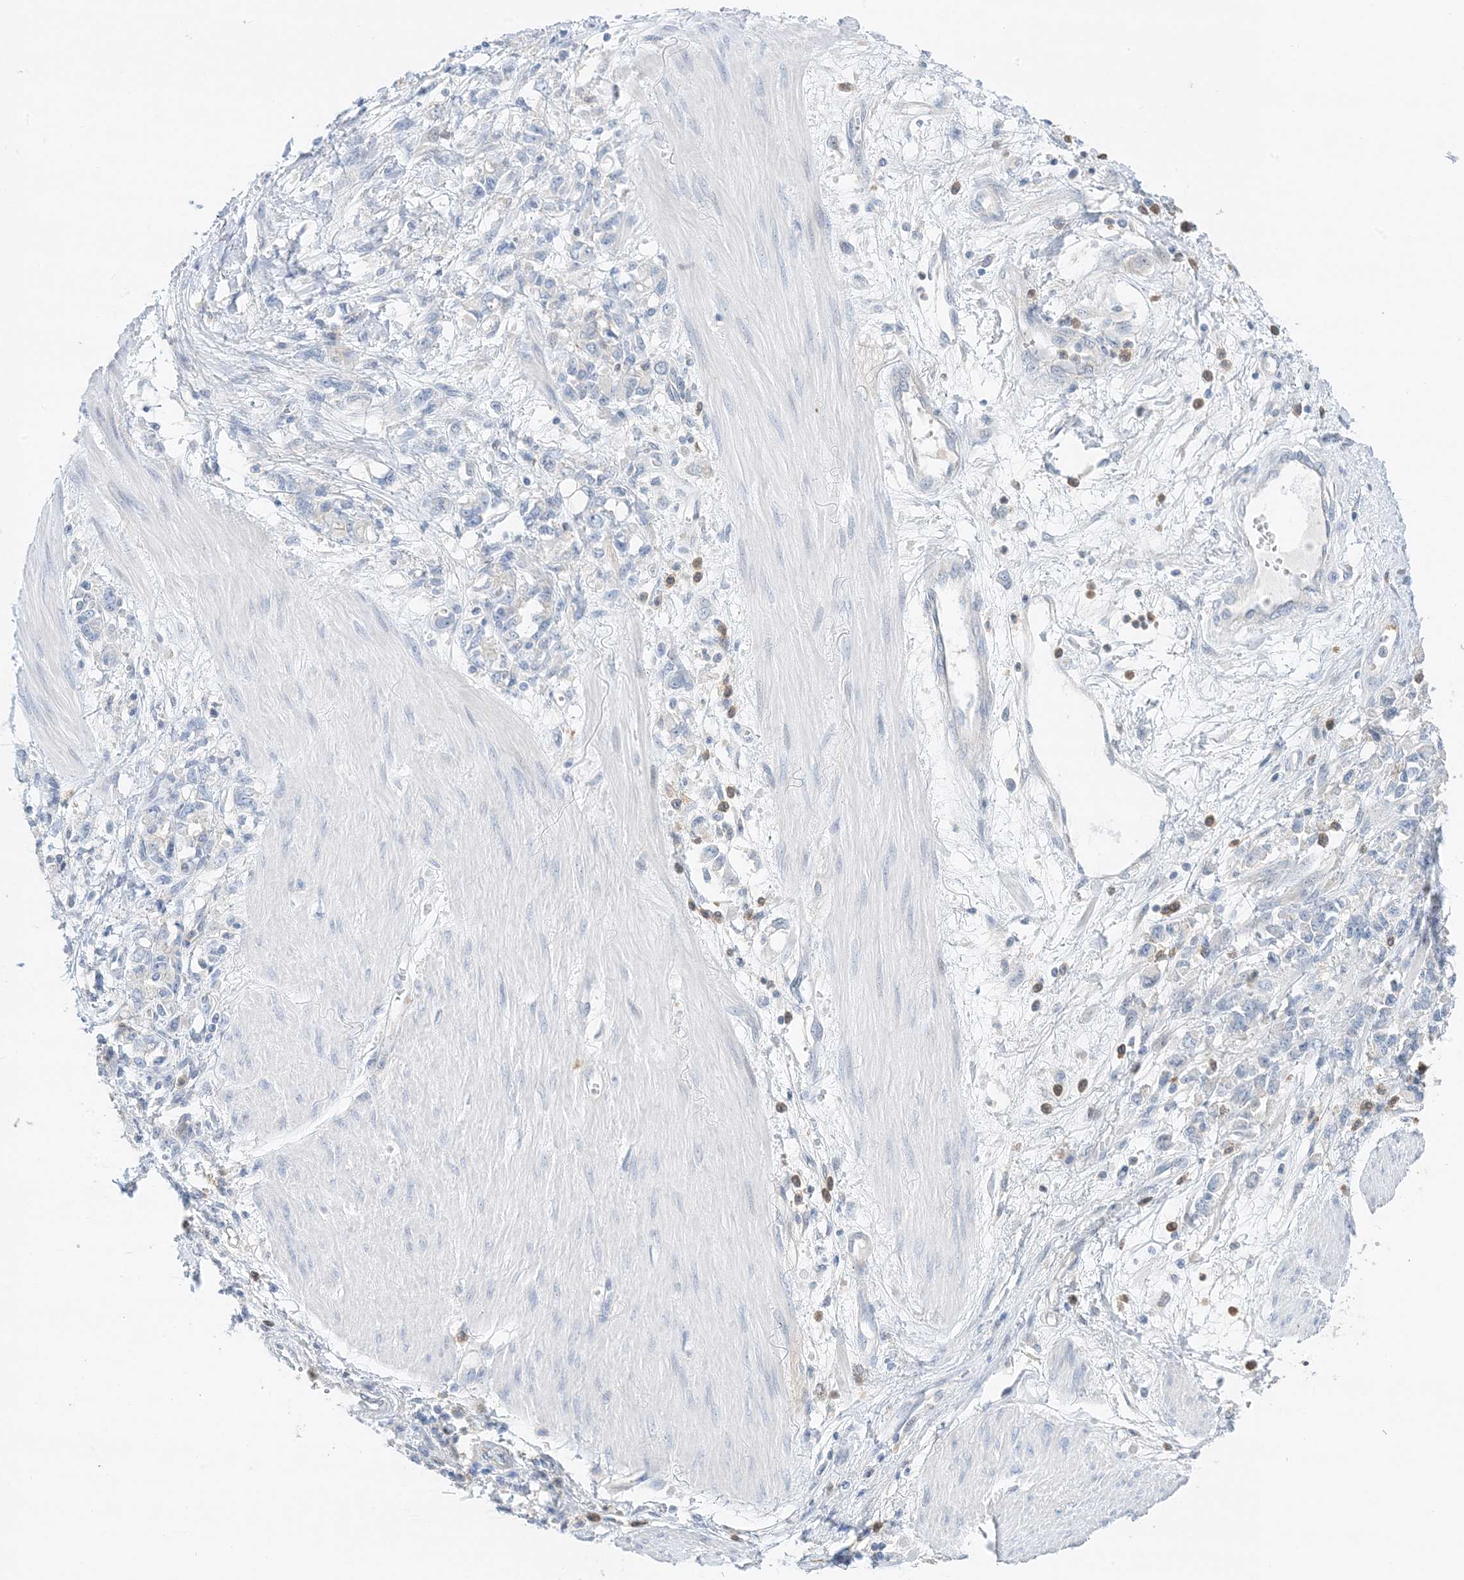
{"staining": {"intensity": "negative", "quantity": "none", "location": "none"}, "tissue": "stomach cancer", "cell_type": "Tumor cells", "image_type": "cancer", "snomed": [{"axis": "morphology", "description": "Adenocarcinoma, NOS"}, {"axis": "topography", "description": "Stomach"}], "caption": "The image demonstrates no staining of tumor cells in stomach cancer.", "gene": "KIFBP", "patient": {"sex": "female", "age": 76}}